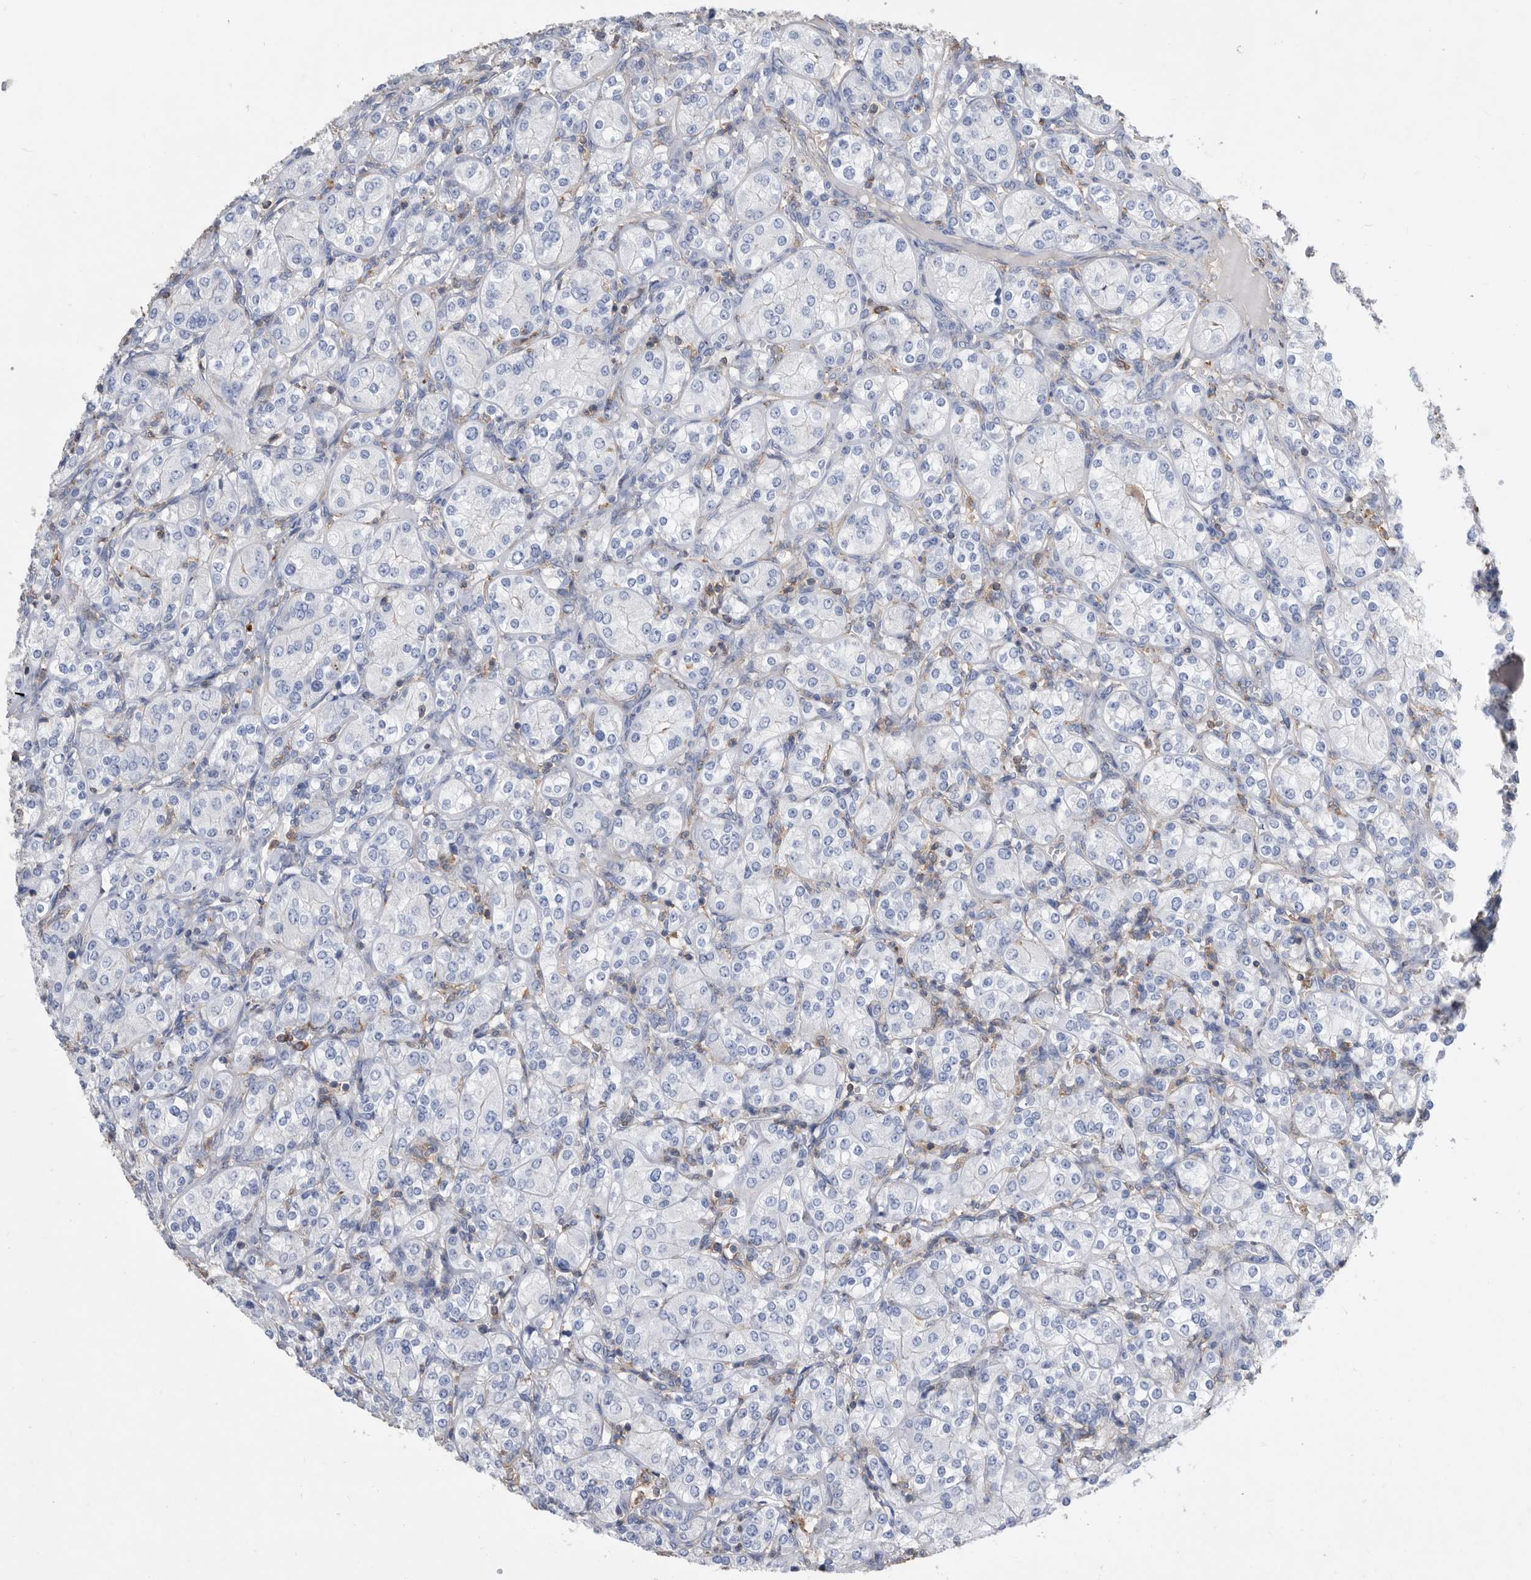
{"staining": {"intensity": "negative", "quantity": "none", "location": "none"}, "tissue": "renal cancer", "cell_type": "Tumor cells", "image_type": "cancer", "snomed": [{"axis": "morphology", "description": "Adenocarcinoma, NOS"}, {"axis": "topography", "description": "Kidney"}], "caption": "Adenocarcinoma (renal) stained for a protein using immunohistochemistry (IHC) displays no positivity tumor cells.", "gene": "MS4A4A", "patient": {"sex": "male", "age": 77}}